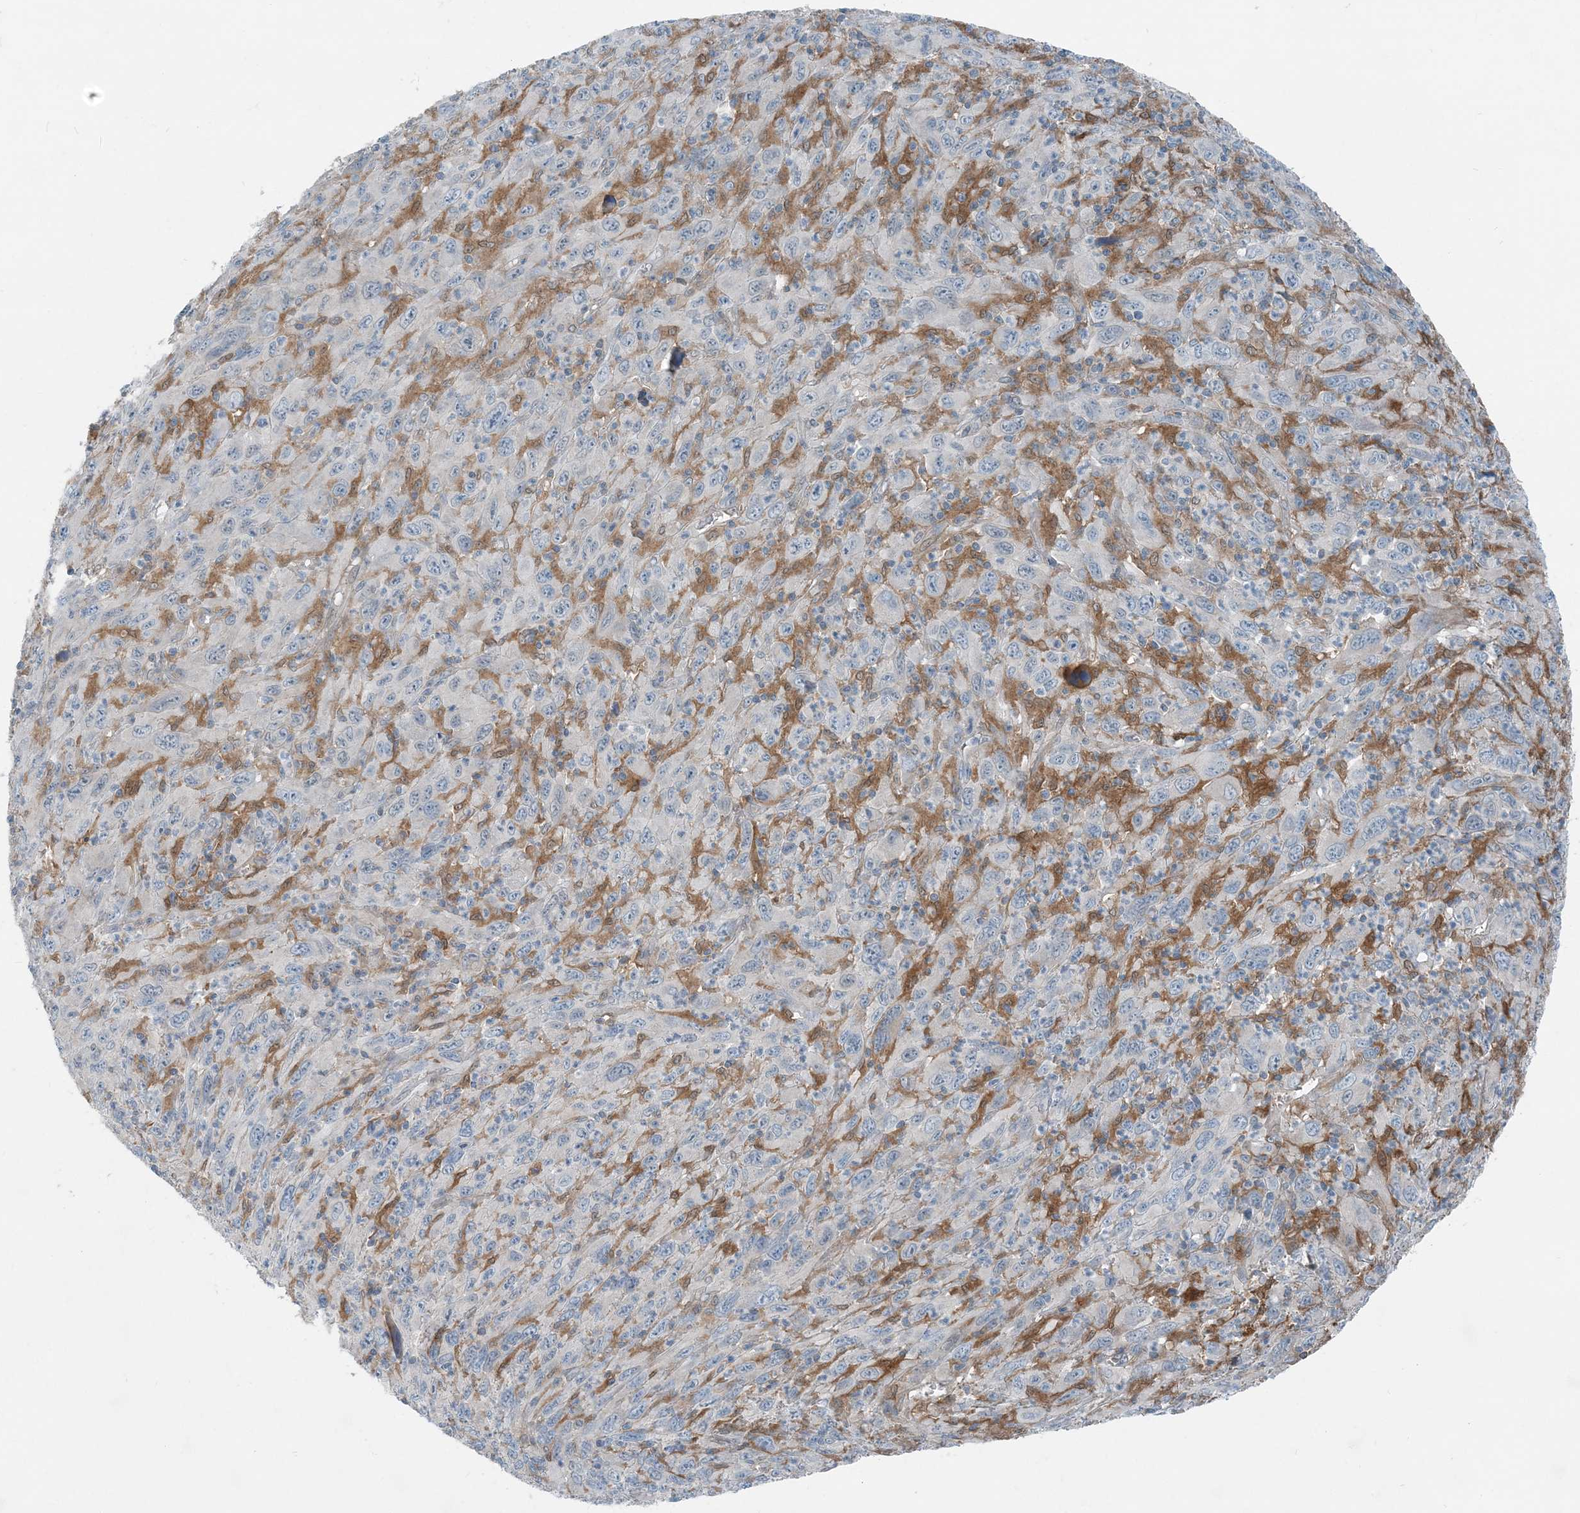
{"staining": {"intensity": "negative", "quantity": "none", "location": "none"}, "tissue": "melanoma", "cell_type": "Tumor cells", "image_type": "cancer", "snomed": [{"axis": "morphology", "description": "Malignant melanoma, Metastatic site"}, {"axis": "topography", "description": "Skin"}], "caption": "DAB (3,3'-diaminobenzidine) immunohistochemical staining of malignant melanoma (metastatic site) exhibits no significant expression in tumor cells. (IHC, brightfield microscopy, high magnification).", "gene": "ARMH1", "patient": {"sex": "female", "age": 56}}